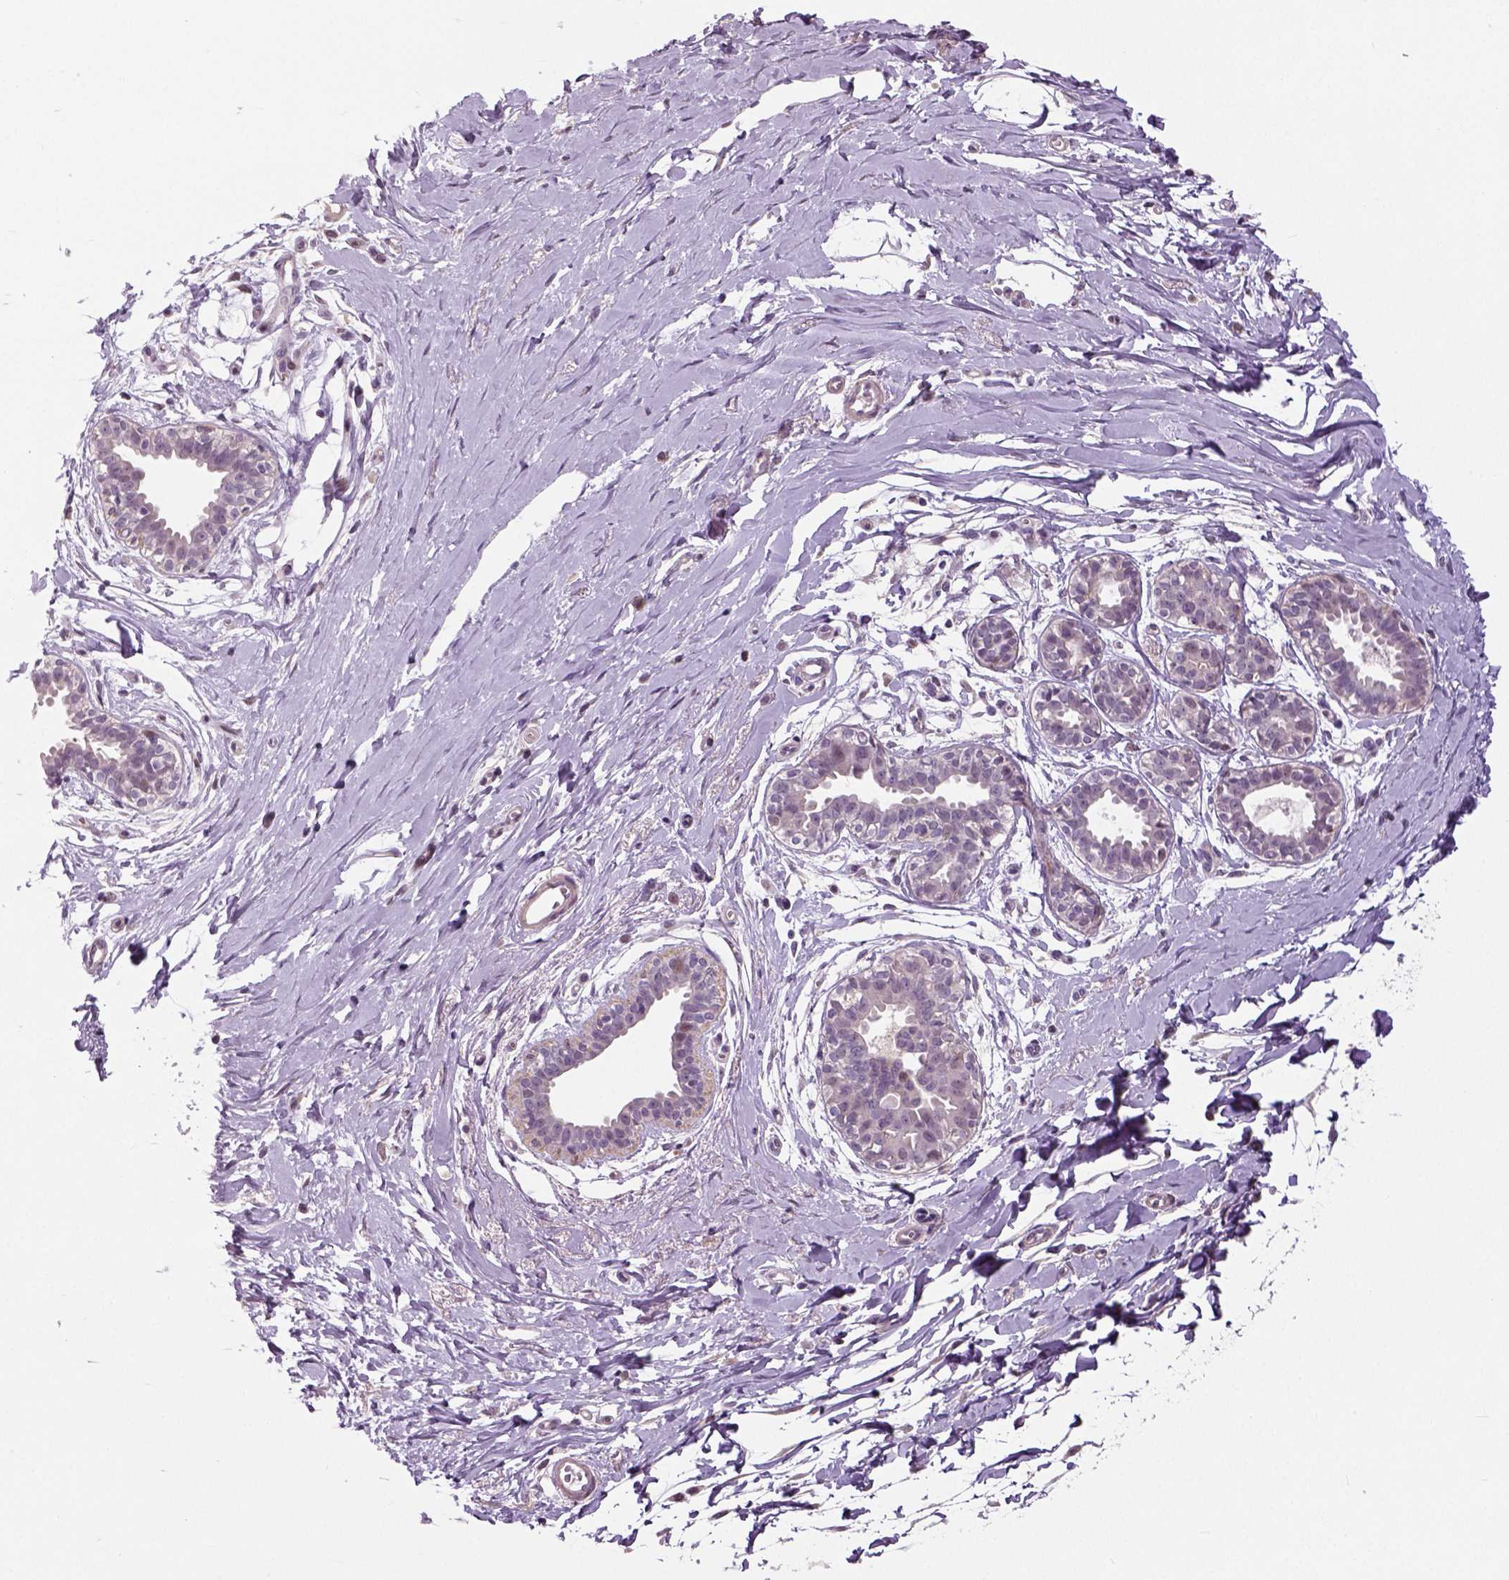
{"staining": {"intensity": "negative", "quantity": "none", "location": "none"}, "tissue": "breast", "cell_type": "Adipocytes", "image_type": "normal", "snomed": [{"axis": "morphology", "description": "Normal tissue, NOS"}, {"axis": "topography", "description": "Breast"}], "caption": "This is an immunohistochemistry (IHC) histopathology image of benign breast. There is no staining in adipocytes.", "gene": "NECAB1", "patient": {"sex": "female", "age": 49}}